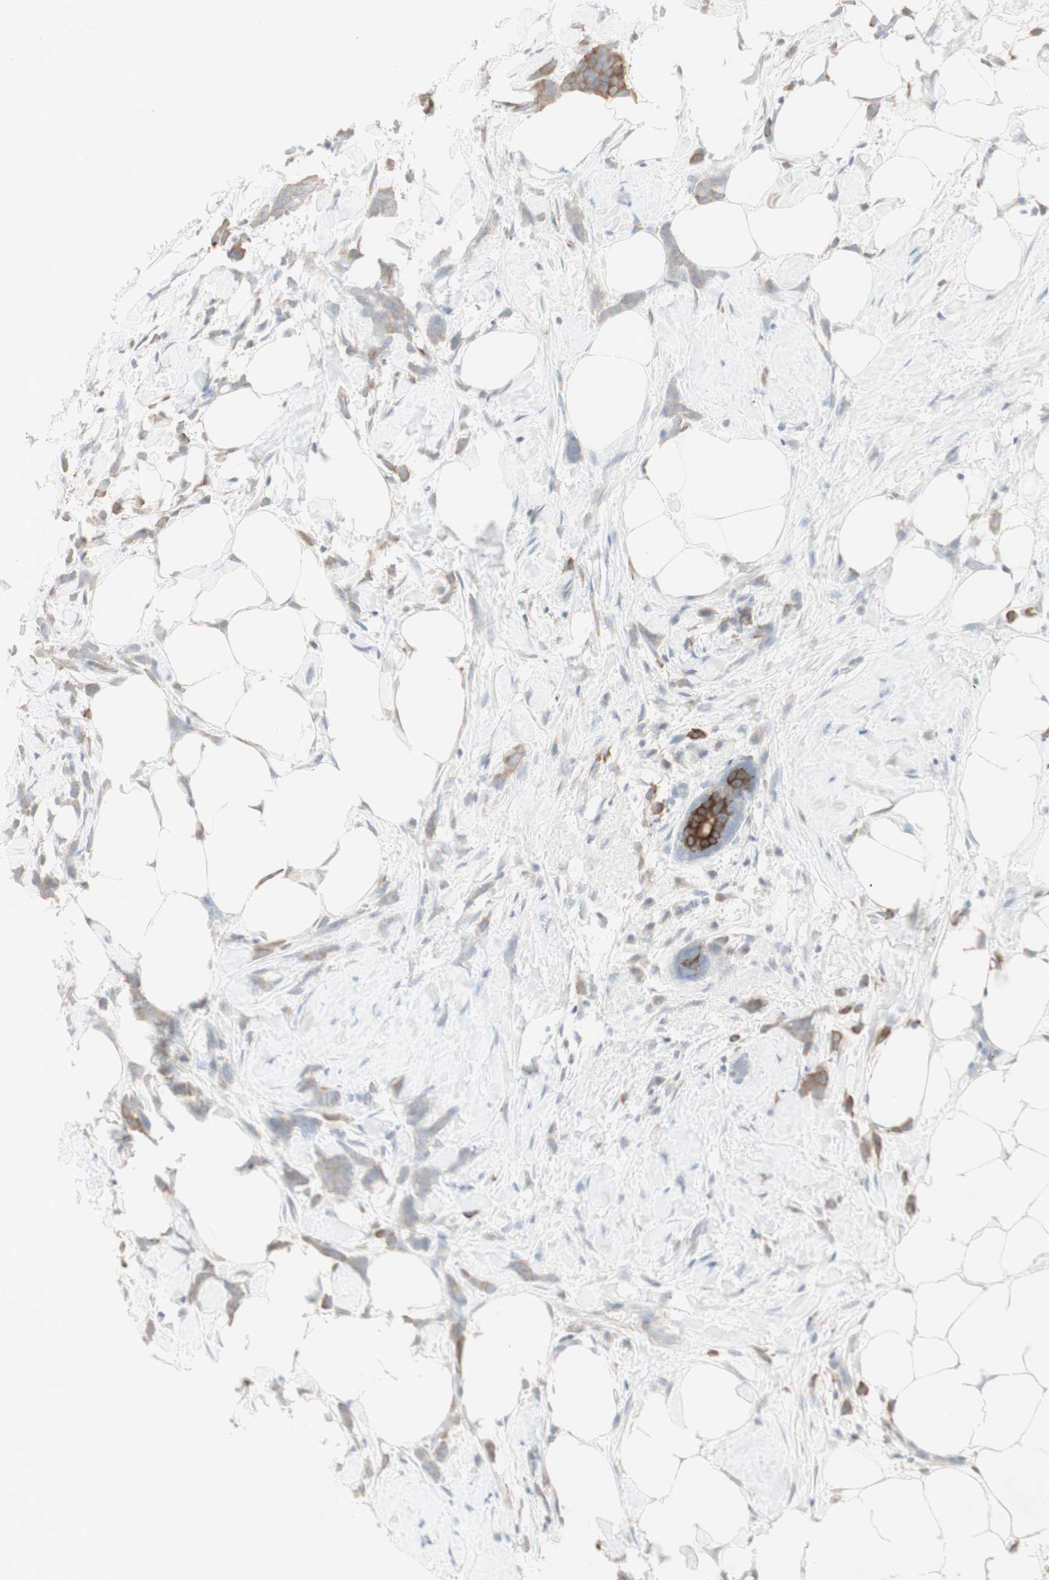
{"staining": {"intensity": "moderate", "quantity": "25%-75%", "location": "cytoplasmic/membranous"}, "tissue": "breast cancer", "cell_type": "Tumor cells", "image_type": "cancer", "snomed": [{"axis": "morphology", "description": "Lobular carcinoma, in situ"}, {"axis": "morphology", "description": "Lobular carcinoma"}, {"axis": "topography", "description": "Breast"}], "caption": "Breast cancer stained for a protein (brown) reveals moderate cytoplasmic/membranous positive expression in about 25%-75% of tumor cells.", "gene": "ATP6V1B1", "patient": {"sex": "female", "age": 41}}